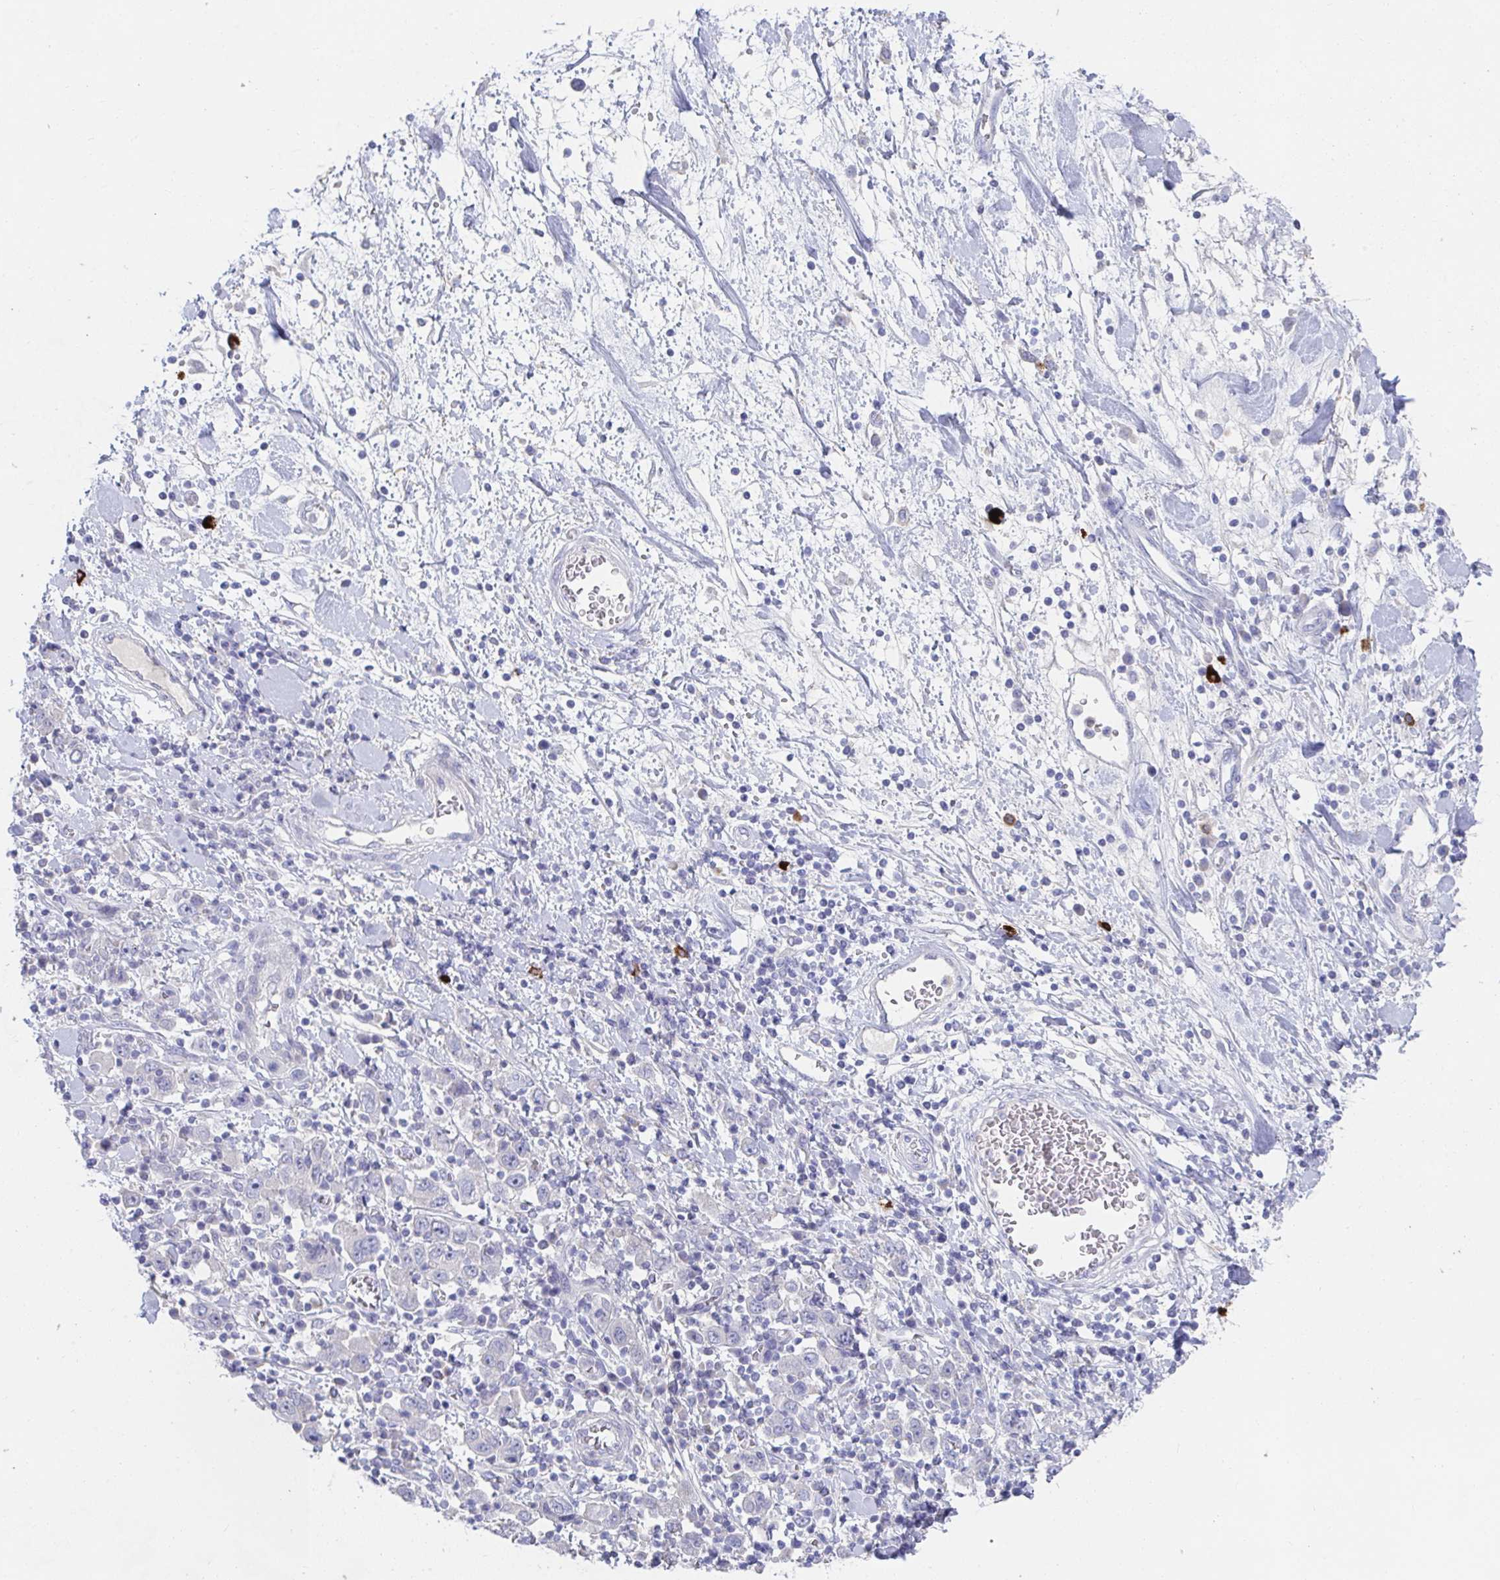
{"staining": {"intensity": "negative", "quantity": "none", "location": "none"}, "tissue": "stomach cancer", "cell_type": "Tumor cells", "image_type": "cancer", "snomed": [{"axis": "morphology", "description": "Normal tissue, NOS"}, {"axis": "morphology", "description": "Adenocarcinoma, NOS"}, {"axis": "topography", "description": "Stomach, upper"}, {"axis": "topography", "description": "Stomach"}], "caption": "The immunohistochemistry (IHC) micrograph has no significant positivity in tumor cells of stomach cancer tissue.", "gene": "KCNK5", "patient": {"sex": "male", "age": 59}}